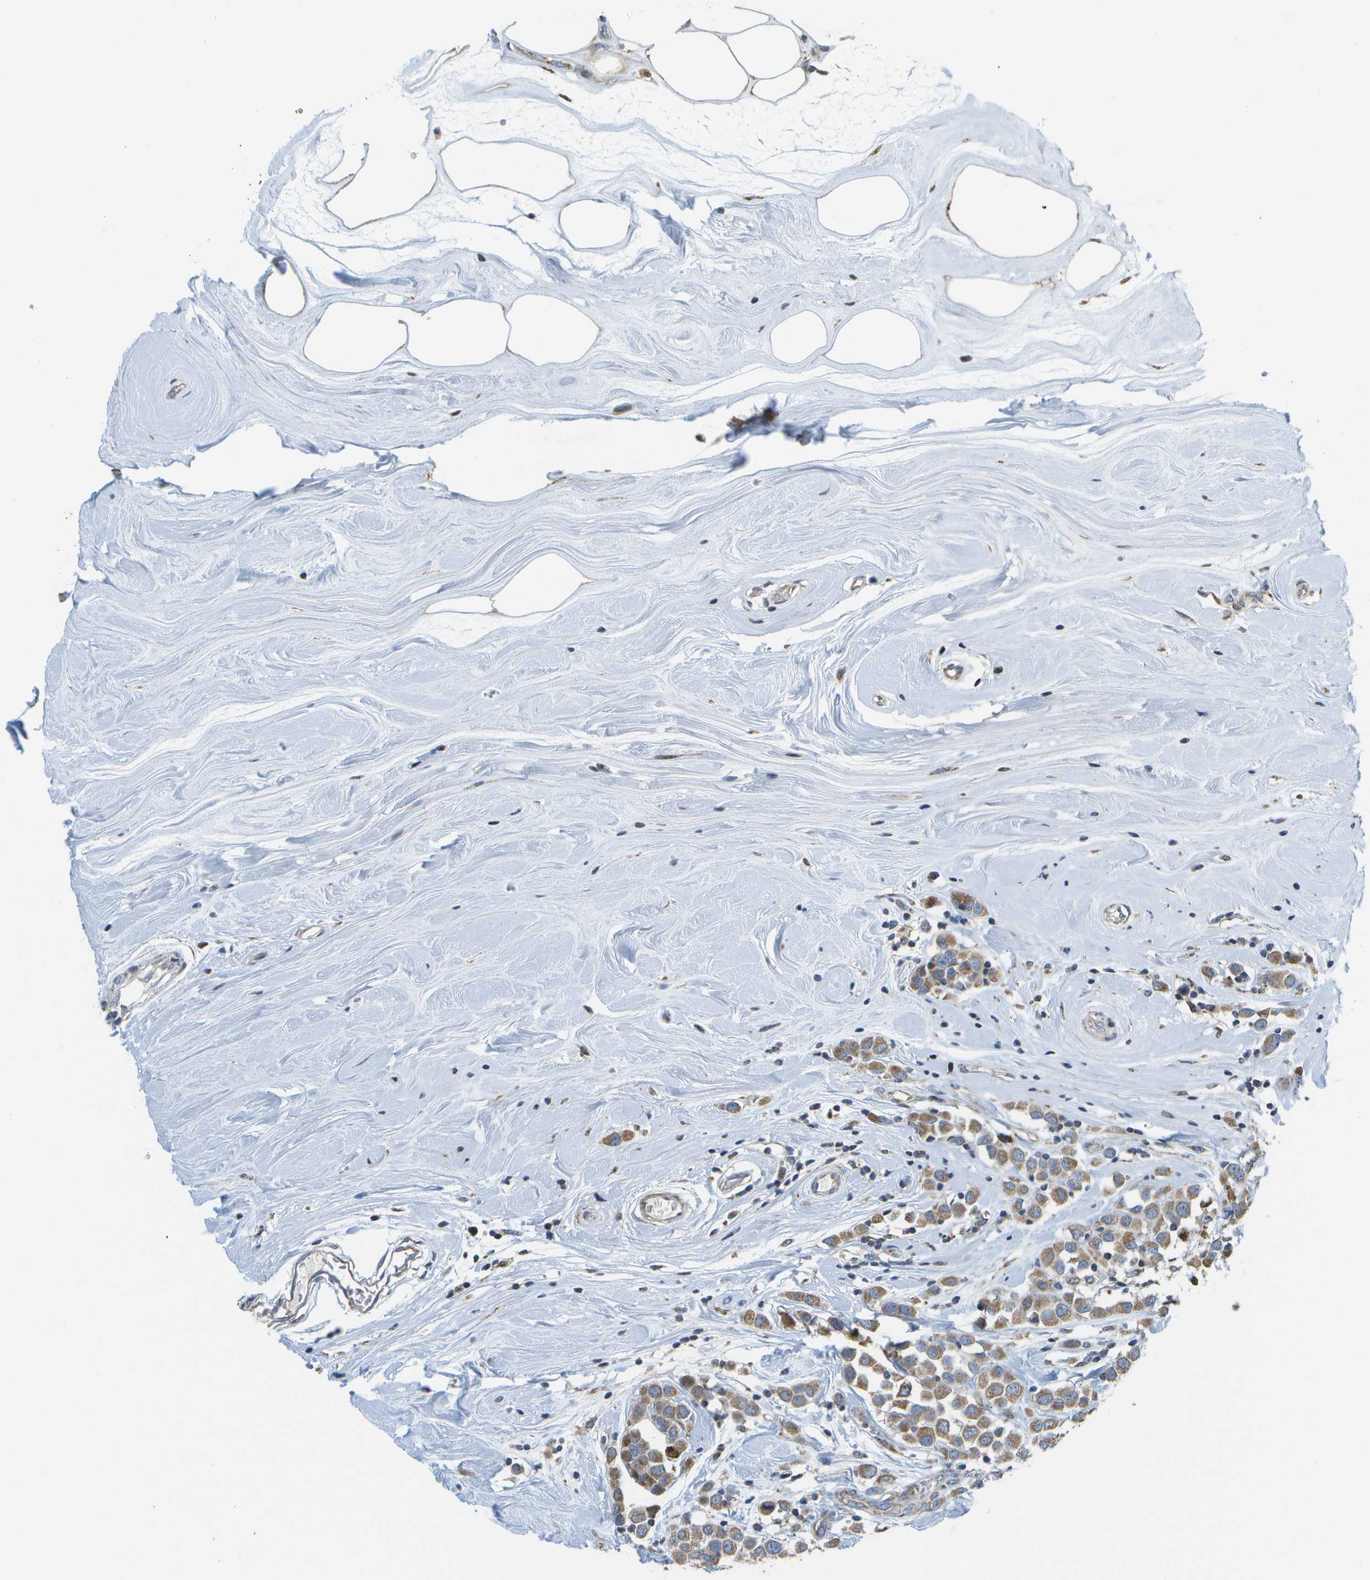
{"staining": {"intensity": "moderate", "quantity": ">75%", "location": "cytoplasmic/membranous"}, "tissue": "breast cancer", "cell_type": "Tumor cells", "image_type": "cancer", "snomed": [{"axis": "morphology", "description": "Duct carcinoma"}, {"axis": "topography", "description": "Breast"}], "caption": "Immunohistochemistry image of human breast invasive ductal carcinoma stained for a protein (brown), which demonstrates medium levels of moderate cytoplasmic/membranous staining in about >75% of tumor cells.", "gene": "HADHA", "patient": {"sex": "female", "age": 61}}